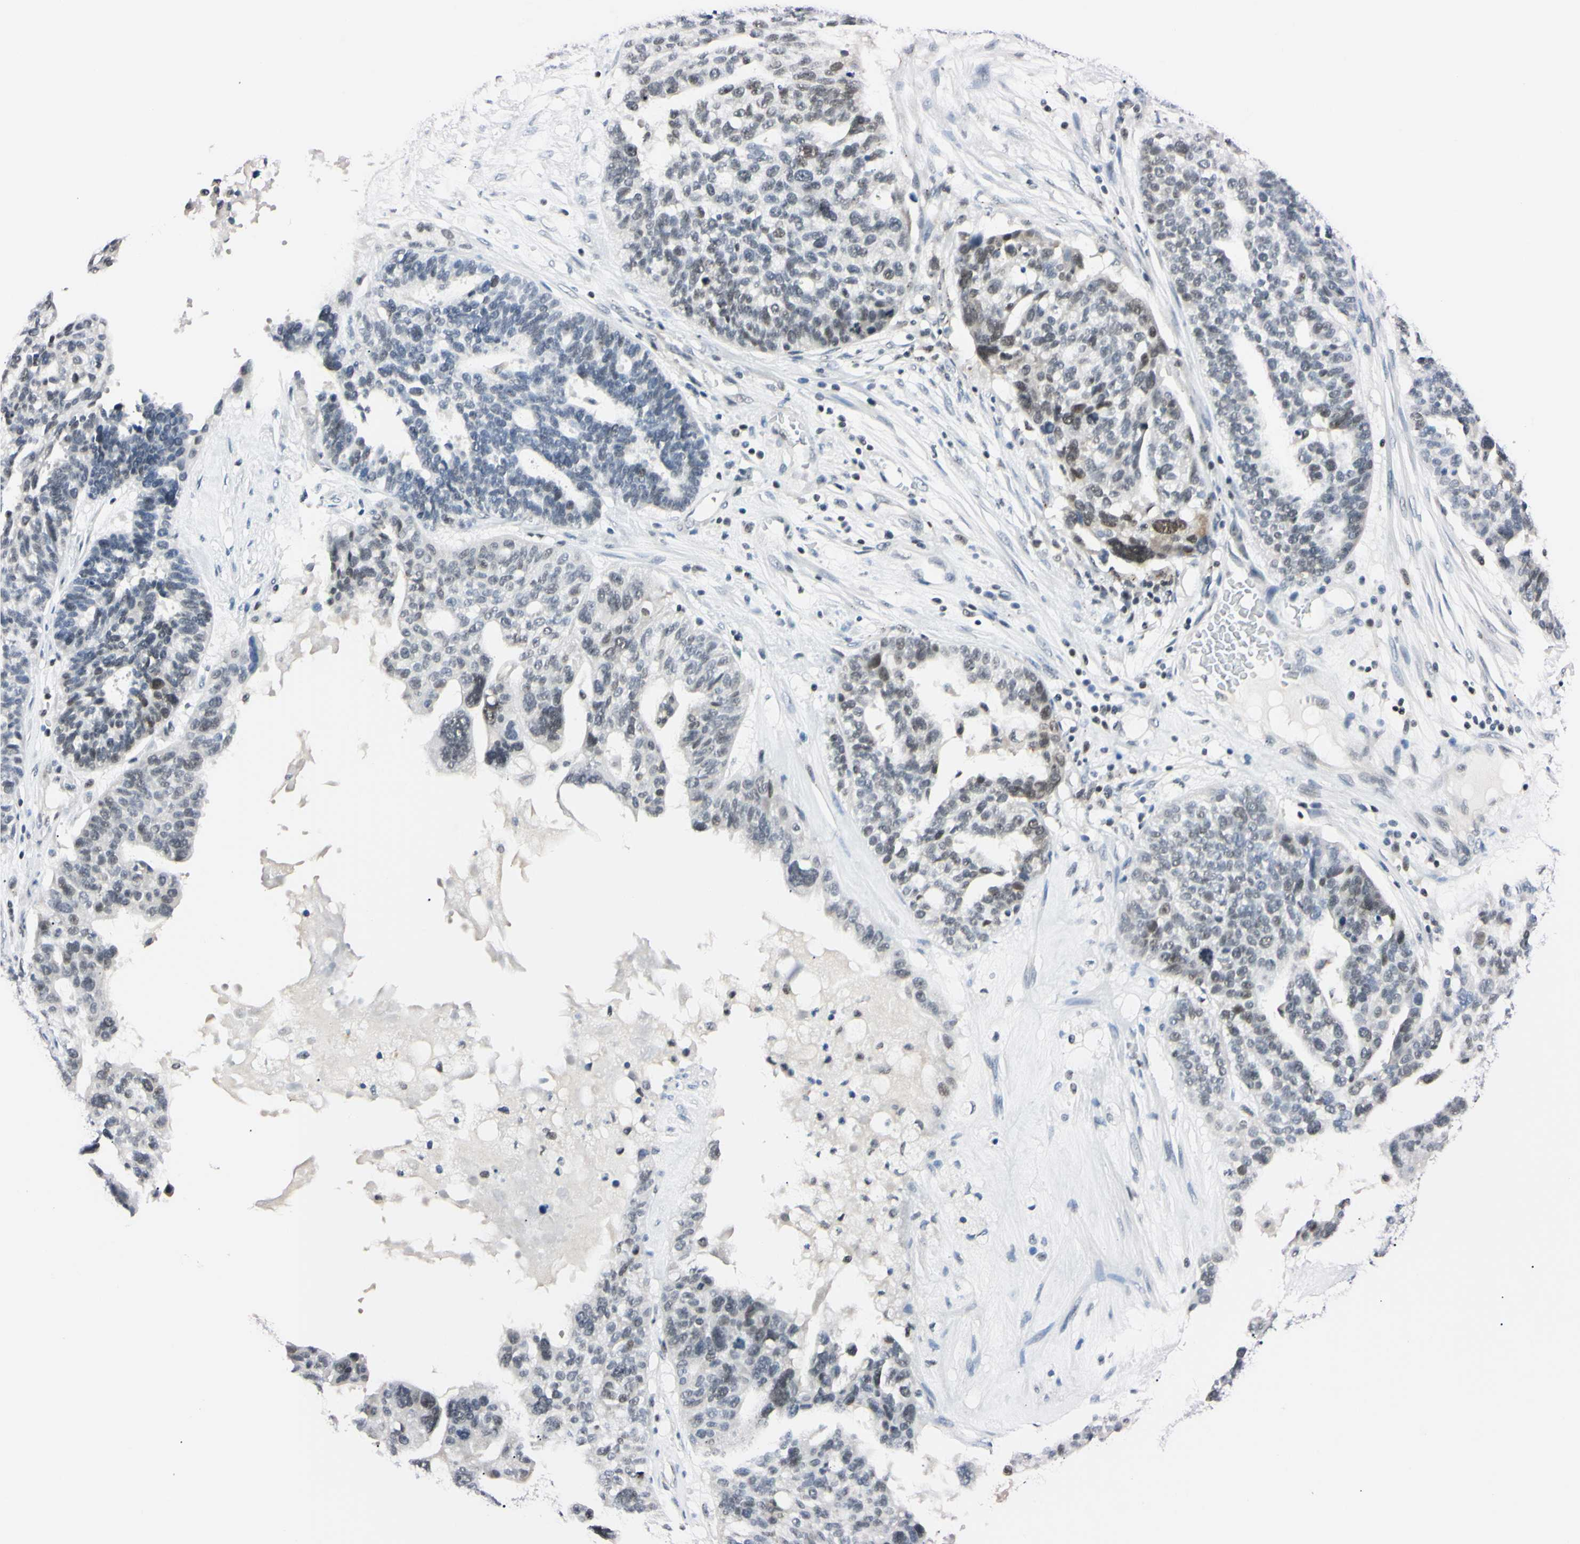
{"staining": {"intensity": "weak", "quantity": "<25%", "location": "nuclear"}, "tissue": "ovarian cancer", "cell_type": "Tumor cells", "image_type": "cancer", "snomed": [{"axis": "morphology", "description": "Cystadenocarcinoma, serous, NOS"}, {"axis": "topography", "description": "Ovary"}], "caption": "Immunohistochemistry photomicrograph of serous cystadenocarcinoma (ovarian) stained for a protein (brown), which demonstrates no positivity in tumor cells.", "gene": "C1orf174", "patient": {"sex": "female", "age": 59}}